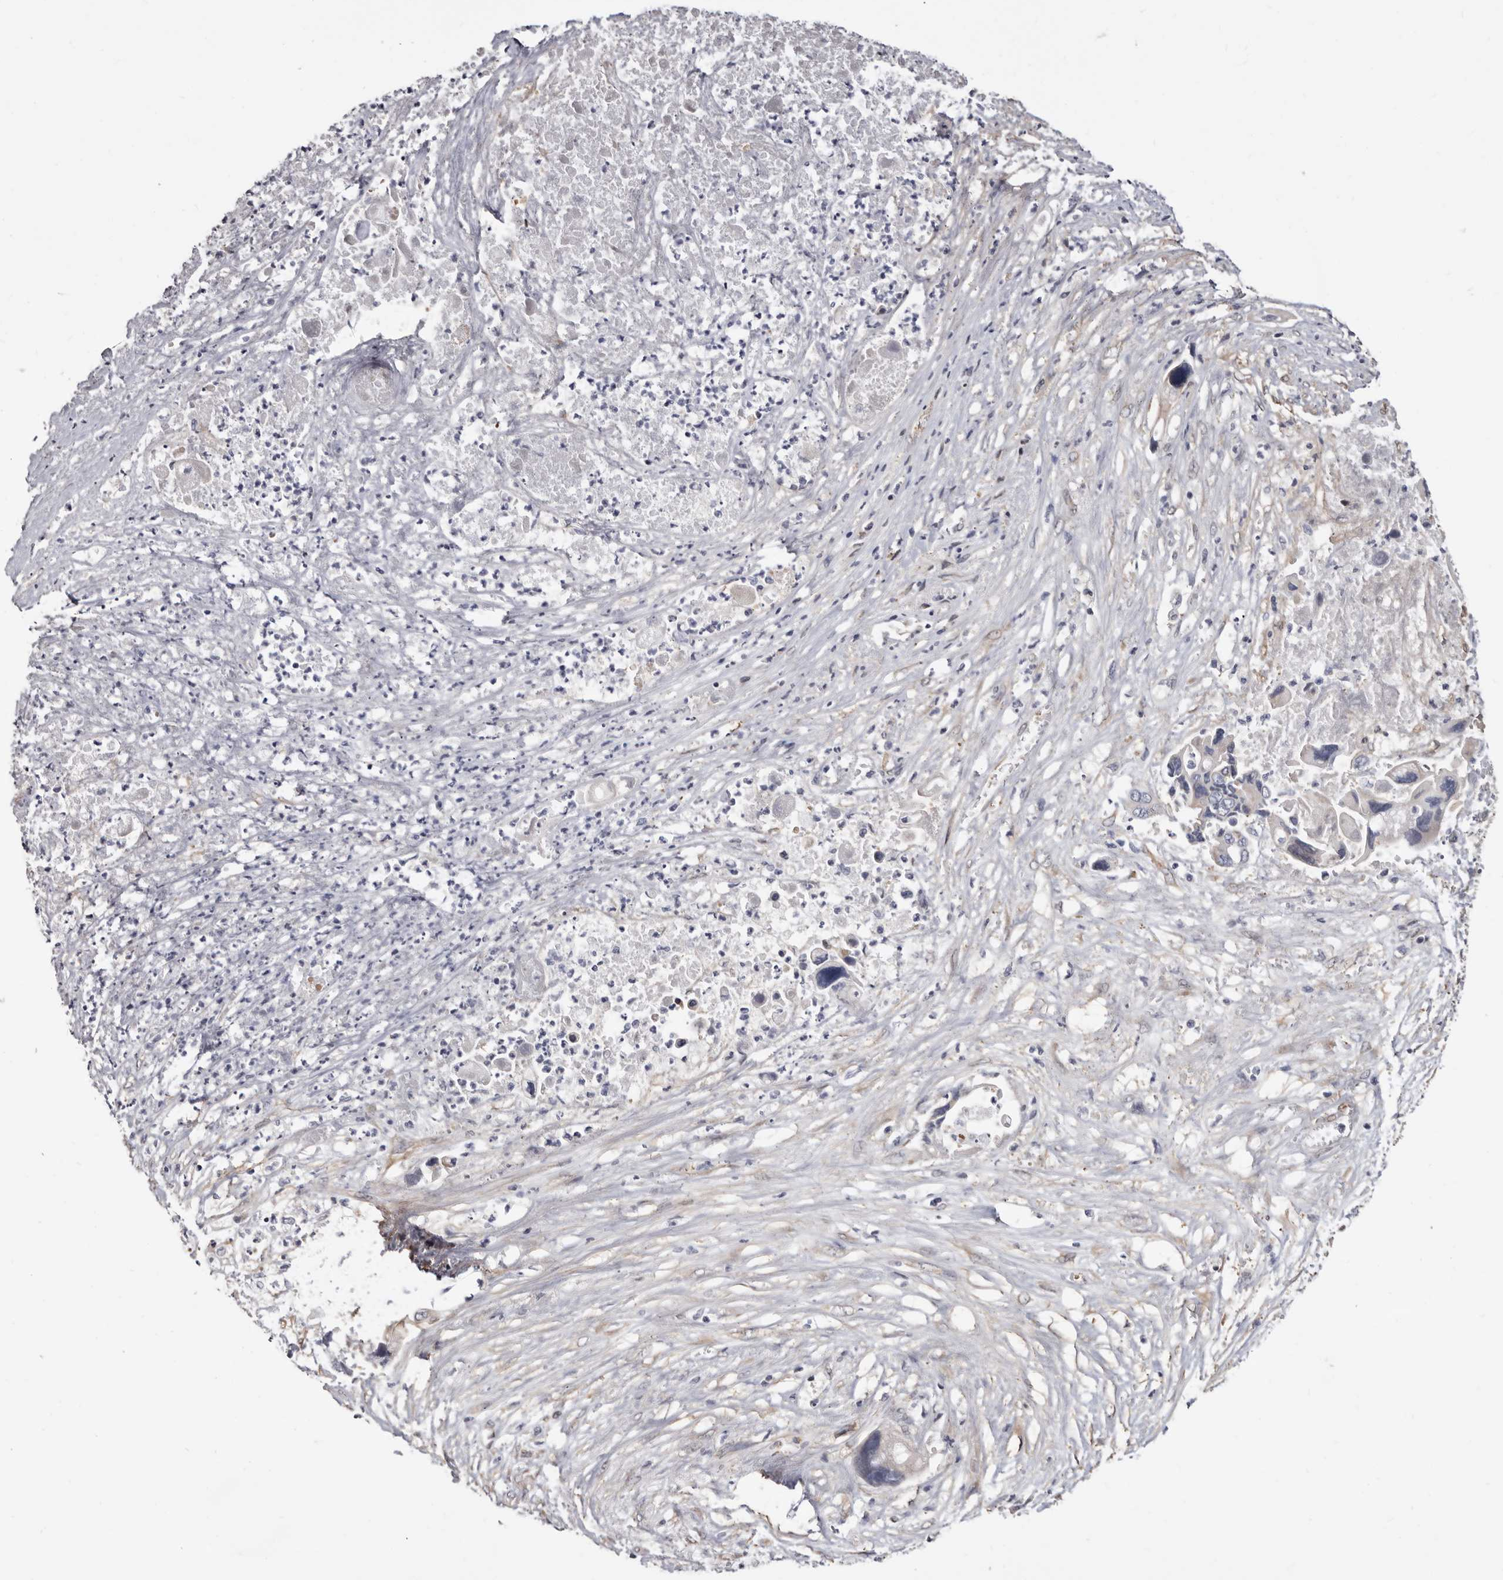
{"staining": {"intensity": "negative", "quantity": "none", "location": "none"}, "tissue": "pancreatic cancer", "cell_type": "Tumor cells", "image_type": "cancer", "snomed": [{"axis": "morphology", "description": "Adenocarcinoma, NOS"}, {"axis": "topography", "description": "Pancreas"}], "caption": "Immunohistochemistry (IHC) histopathology image of pancreatic cancer (adenocarcinoma) stained for a protein (brown), which displays no expression in tumor cells.", "gene": "KHDRBS2", "patient": {"sex": "male", "age": 66}}